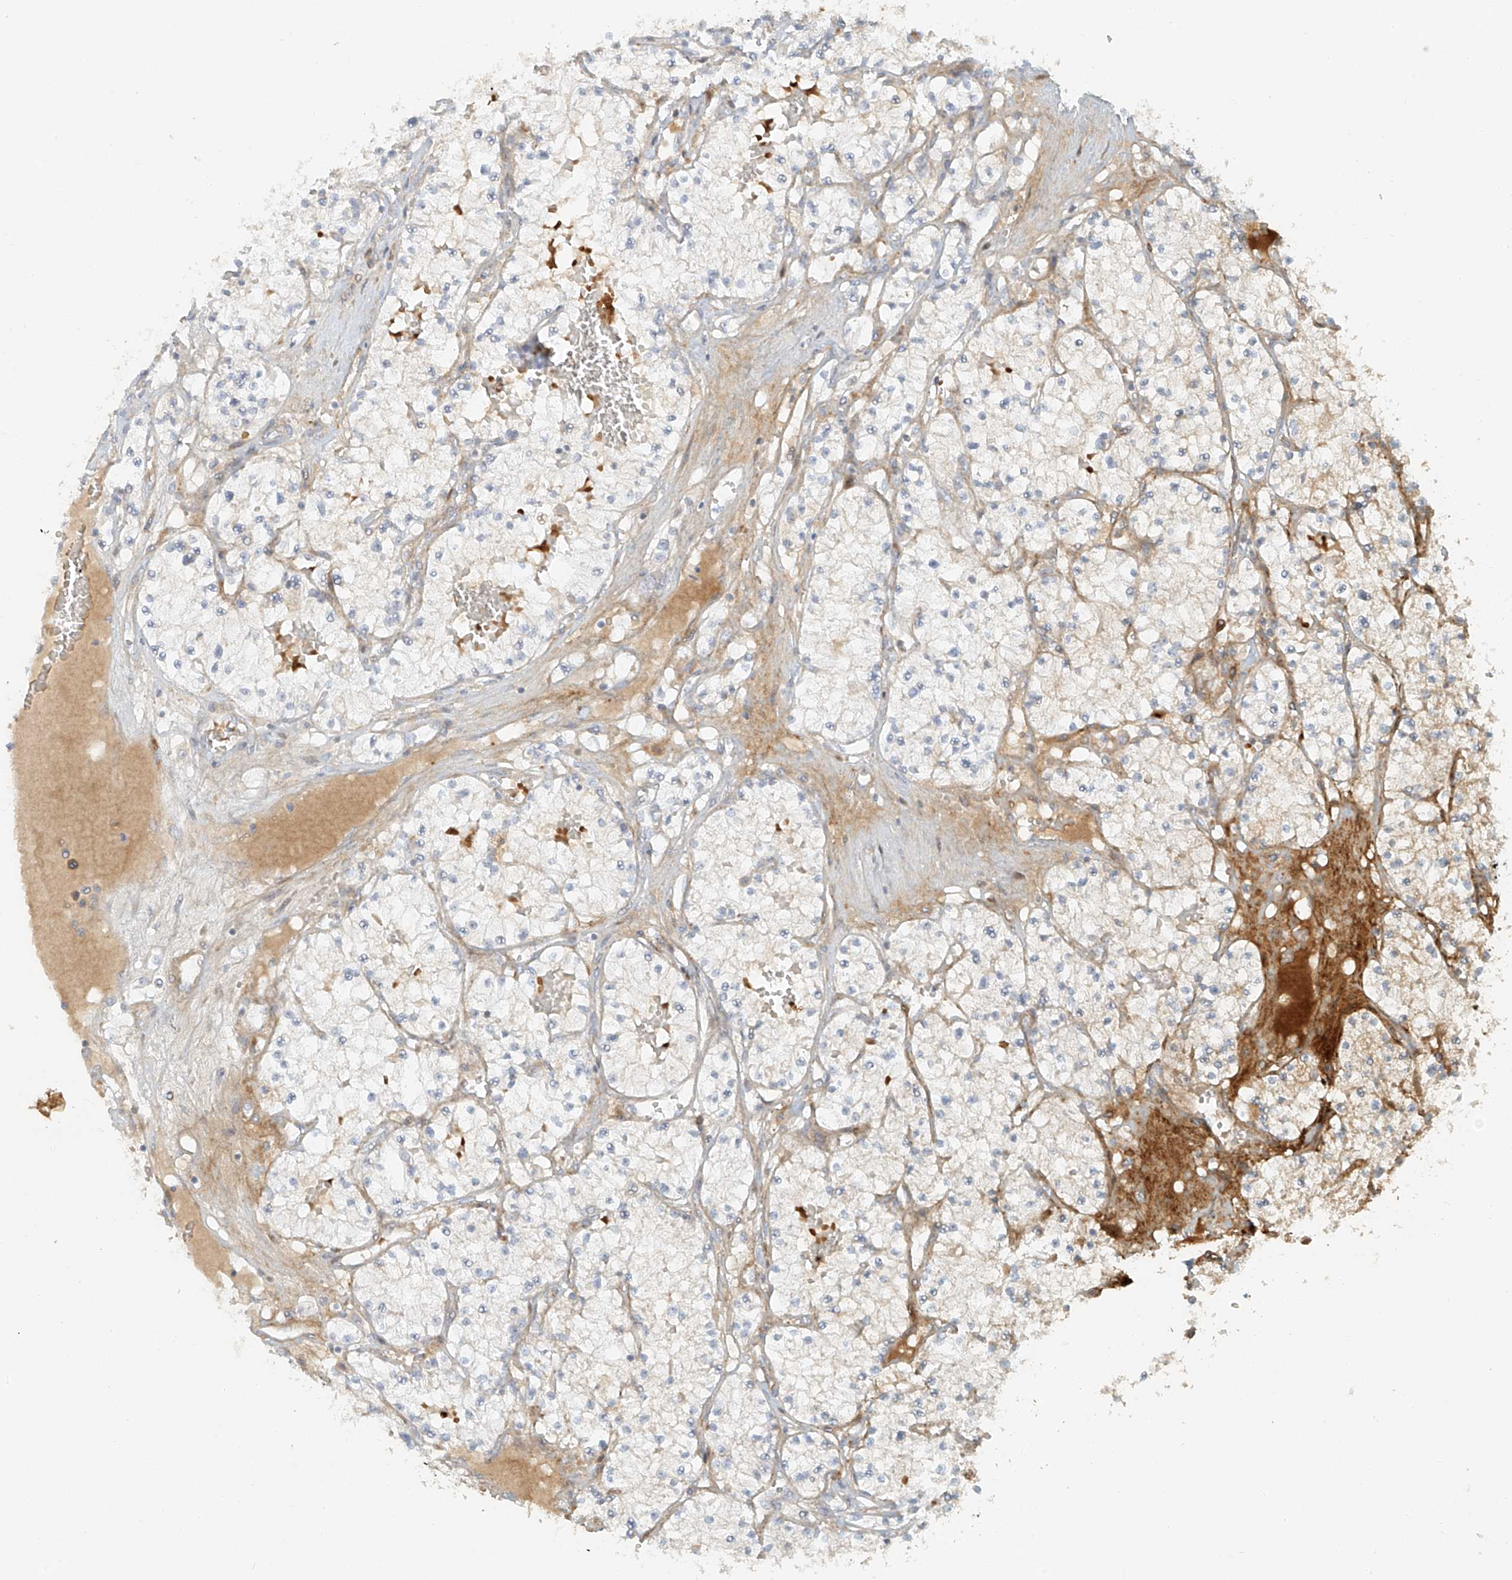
{"staining": {"intensity": "weak", "quantity": "<25%", "location": "cytoplasmic/membranous"}, "tissue": "renal cancer", "cell_type": "Tumor cells", "image_type": "cancer", "snomed": [{"axis": "morphology", "description": "Normal tissue, NOS"}, {"axis": "morphology", "description": "Adenocarcinoma, NOS"}, {"axis": "topography", "description": "Kidney"}], "caption": "Histopathology image shows no significant protein expression in tumor cells of renal adenocarcinoma. The staining is performed using DAB (3,3'-diaminobenzidine) brown chromogen with nuclei counter-stained in using hematoxylin.", "gene": "MIPEP", "patient": {"sex": "male", "age": 68}}